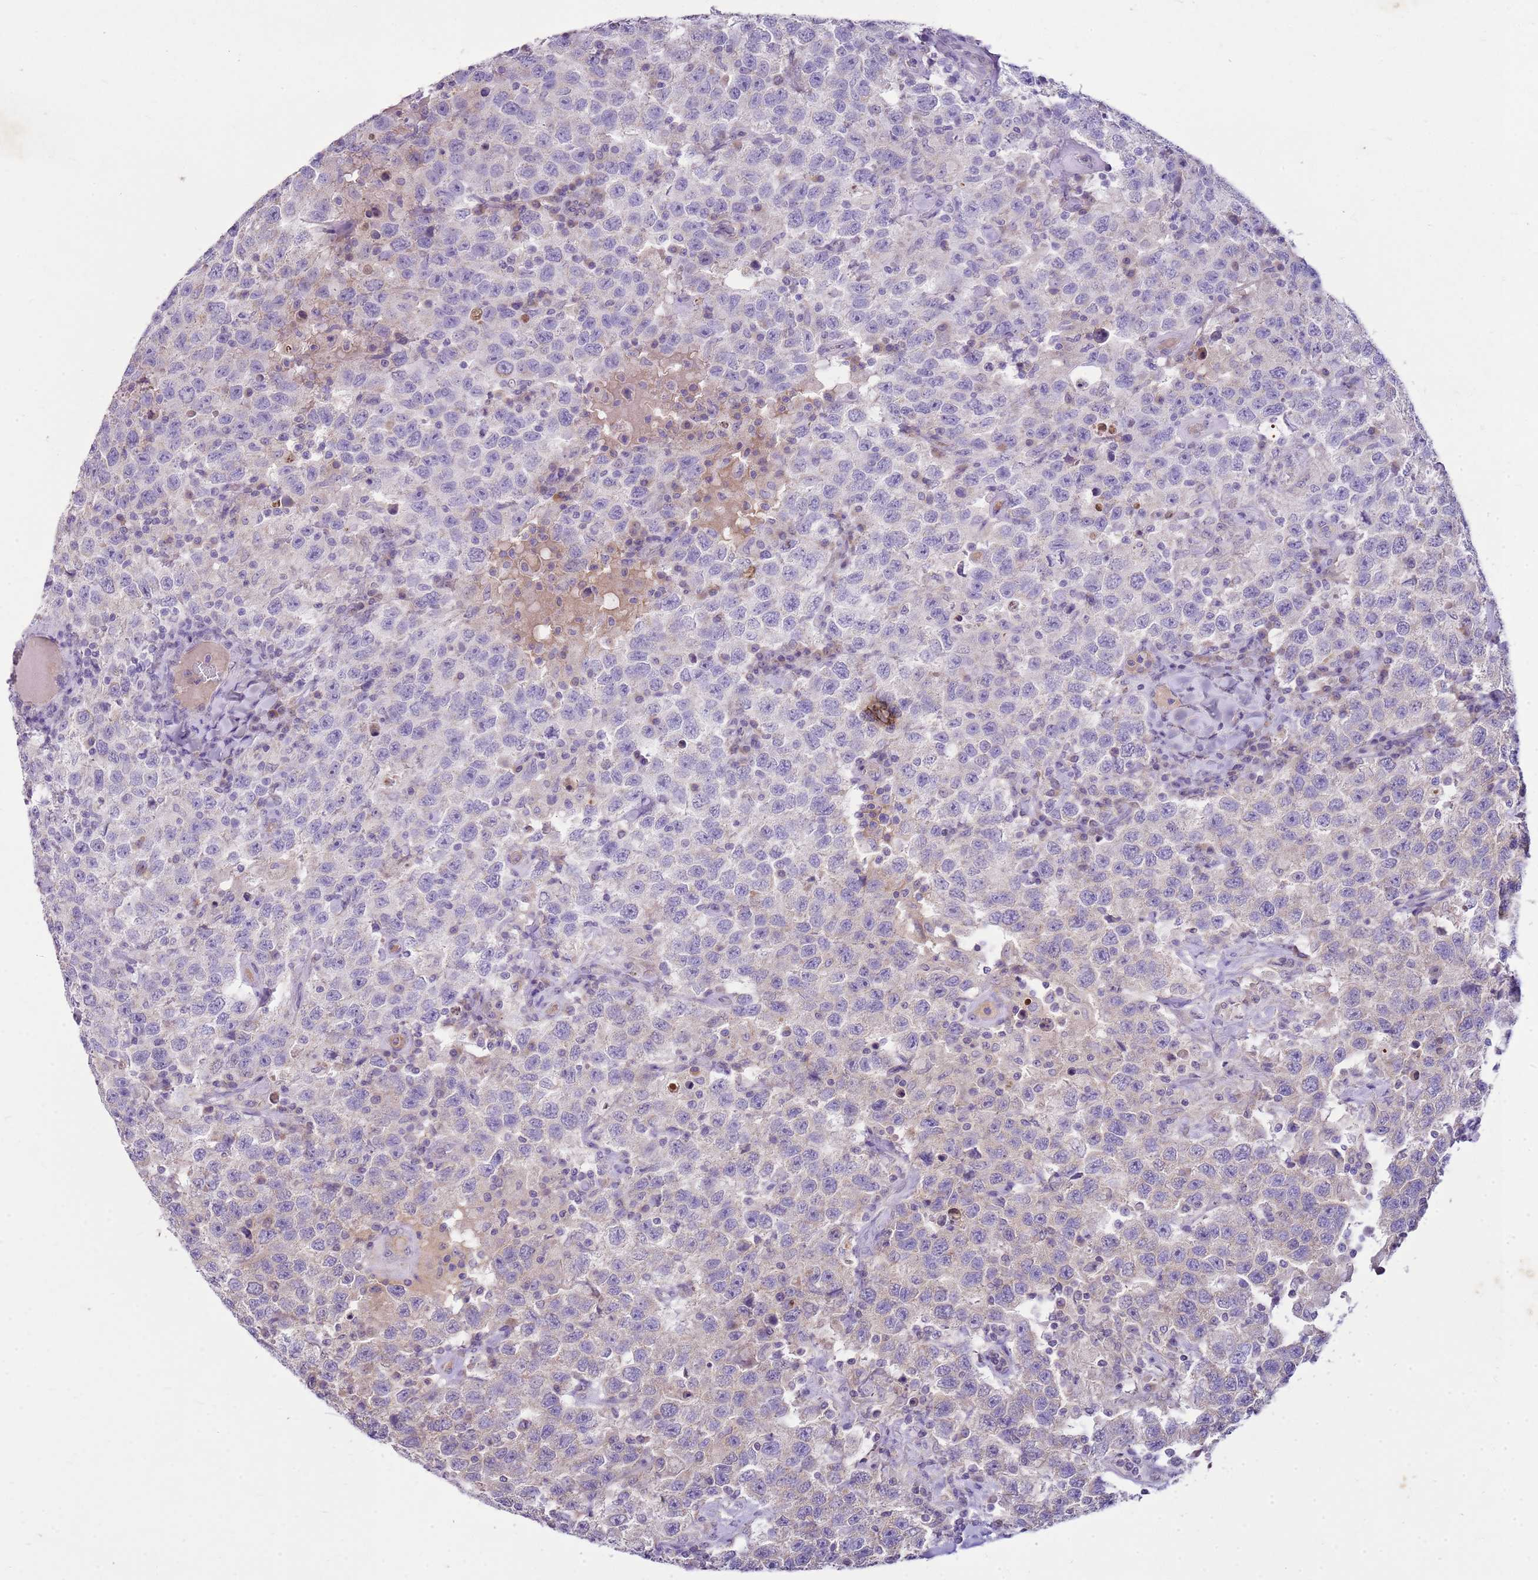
{"staining": {"intensity": "weak", "quantity": "<25%", "location": "cytoplasmic/membranous"}, "tissue": "testis cancer", "cell_type": "Tumor cells", "image_type": "cancer", "snomed": [{"axis": "morphology", "description": "Seminoma, NOS"}, {"axis": "topography", "description": "Testis"}], "caption": "Seminoma (testis) was stained to show a protein in brown. There is no significant positivity in tumor cells.", "gene": "FABP2", "patient": {"sex": "male", "age": 41}}